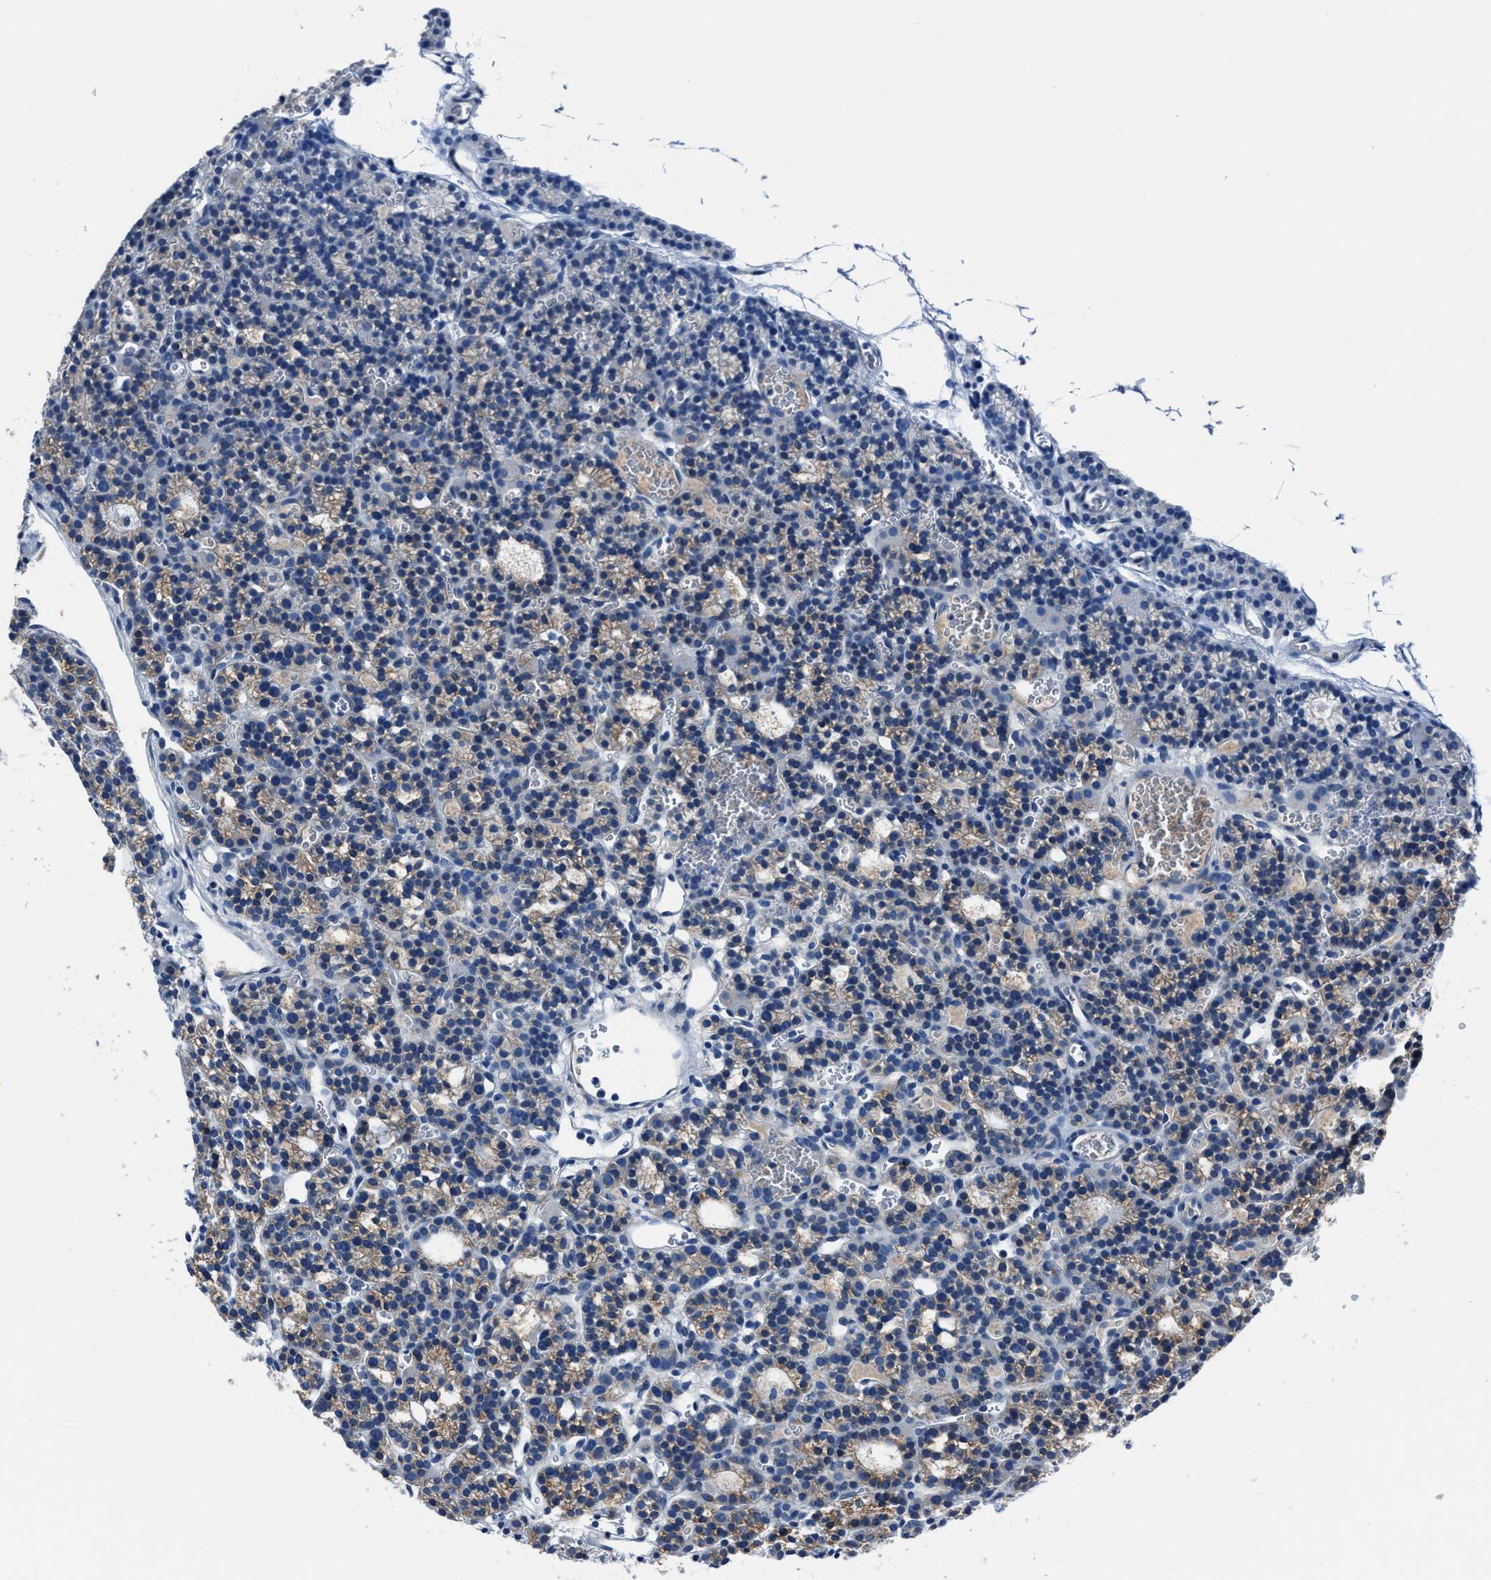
{"staining": {"intensity": "weak", "quantity": "25%-75%", "location": "cytoplasmic/membranous"}, "tissue": "parathyroid gland", "cell_type": "Glandular cells", "image_type": "normal", "snomed": [{"axis": "morphology", "description": "Normal tissue, NOS"}, {"axis": "morphology", "description": "Adenoma, NOS"}, {"axis": "topography", "description": "Parathyroid gland"}], "caption": "Unremarkable parathyroid gland reveals weak cytoplasmic/membranous positivity in about 25%-75% of glandular cells.", "gene": "NACAD", "patient": {"sex": "female", "age": 58}}